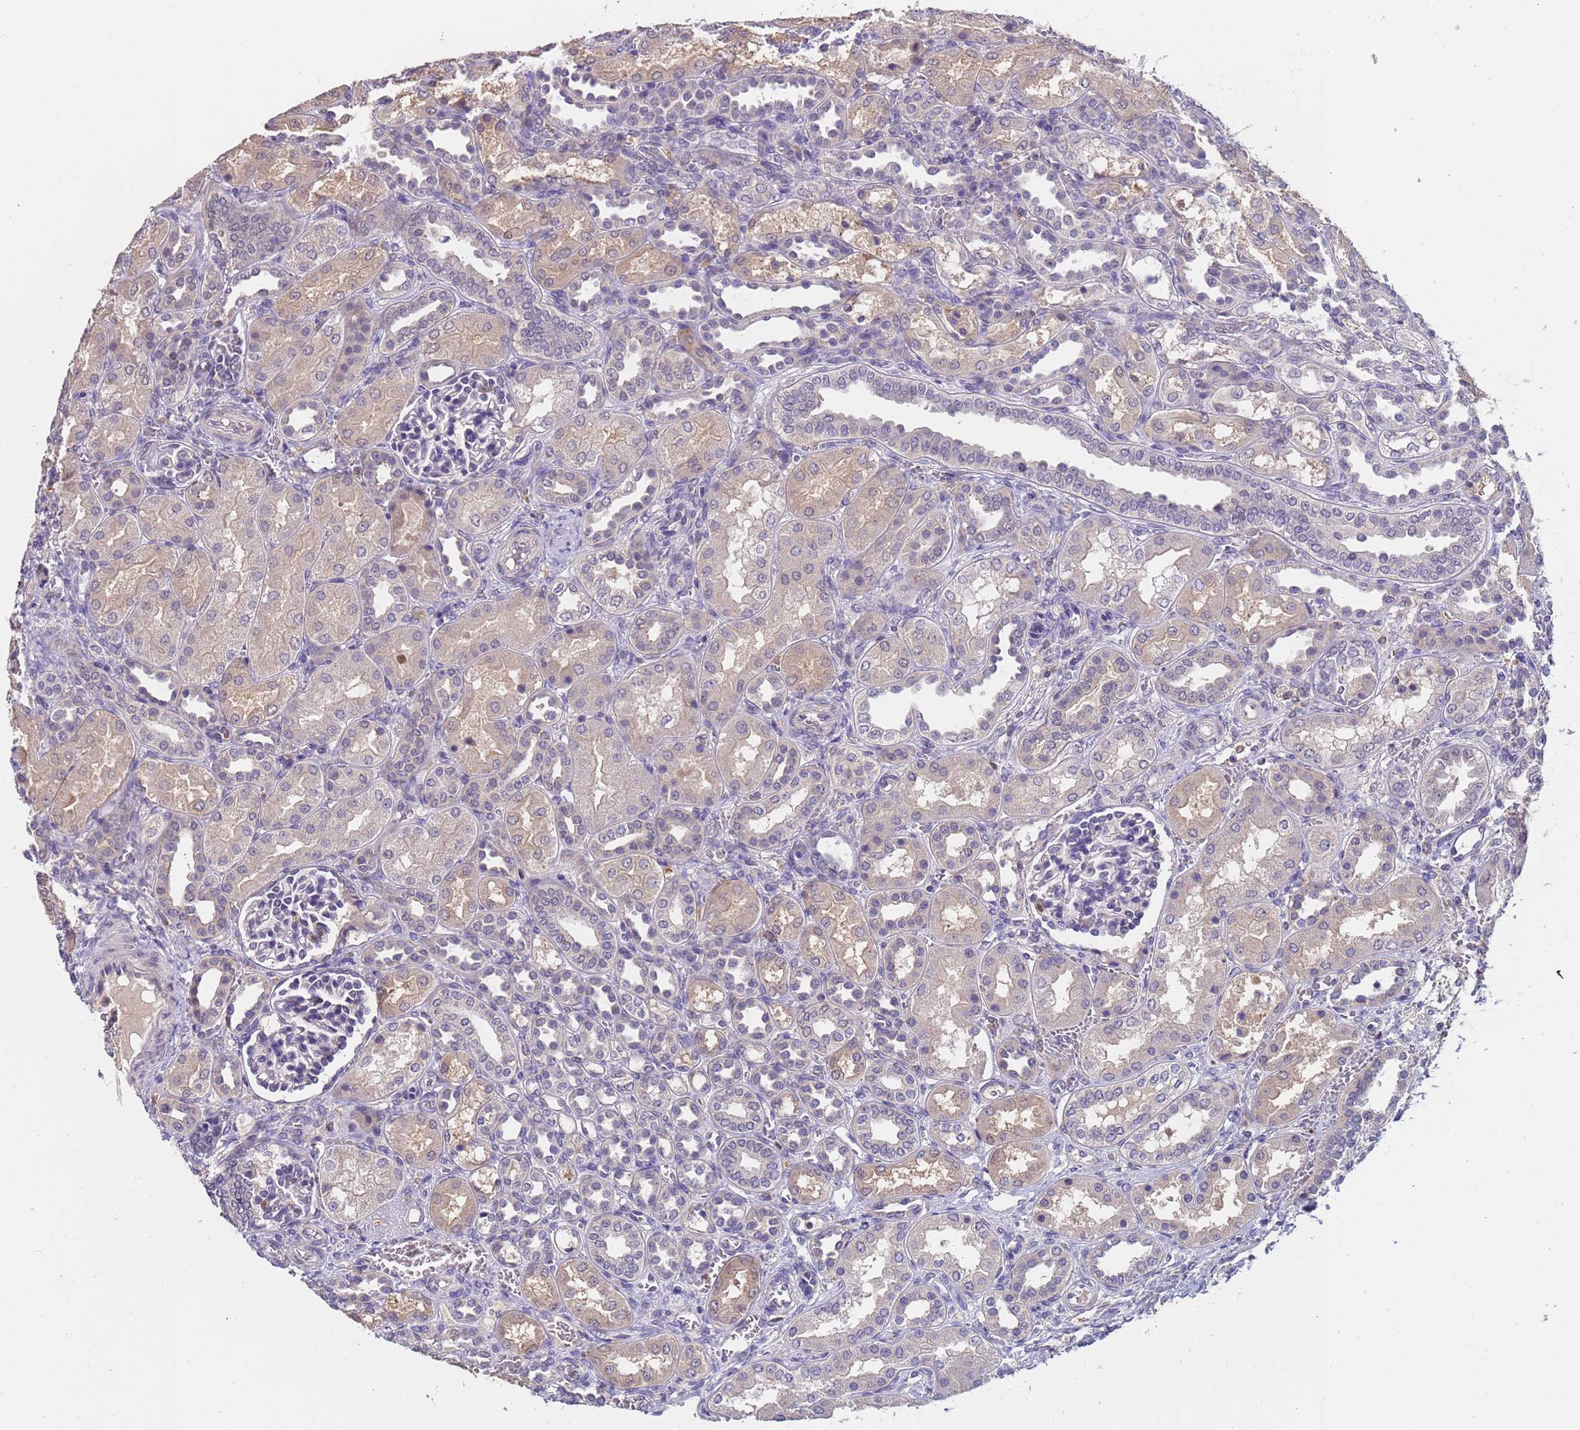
{"staining": {"intensity": "weak", "quantity": "<25%", "location": "nuclear"}, "tissue": "kidney", "cell_type": "Cells in glomeruli", "image_type": "normal", "snomed": [{"axis": "morphology", "description": "Normal tissue, NOS"}, {"axis": "morphology", "description": "Neoplasm, malignant, NOS"}, {"axis": "topography", "description": "Kidney"}], "caption": "An immunohistochemistry micrograph of normal kidney is shown. There is no staining in cells in glomeruli of kidney. The staining was performed using DAB (3,3'-diaminobenzidine) to visualize the protein expression in brown, while the nuclei were stained in blue with hematoxylin (Magnification: 20x).", "gene": "ZNF248", "patient": {"sex": "female", "age": 1}}